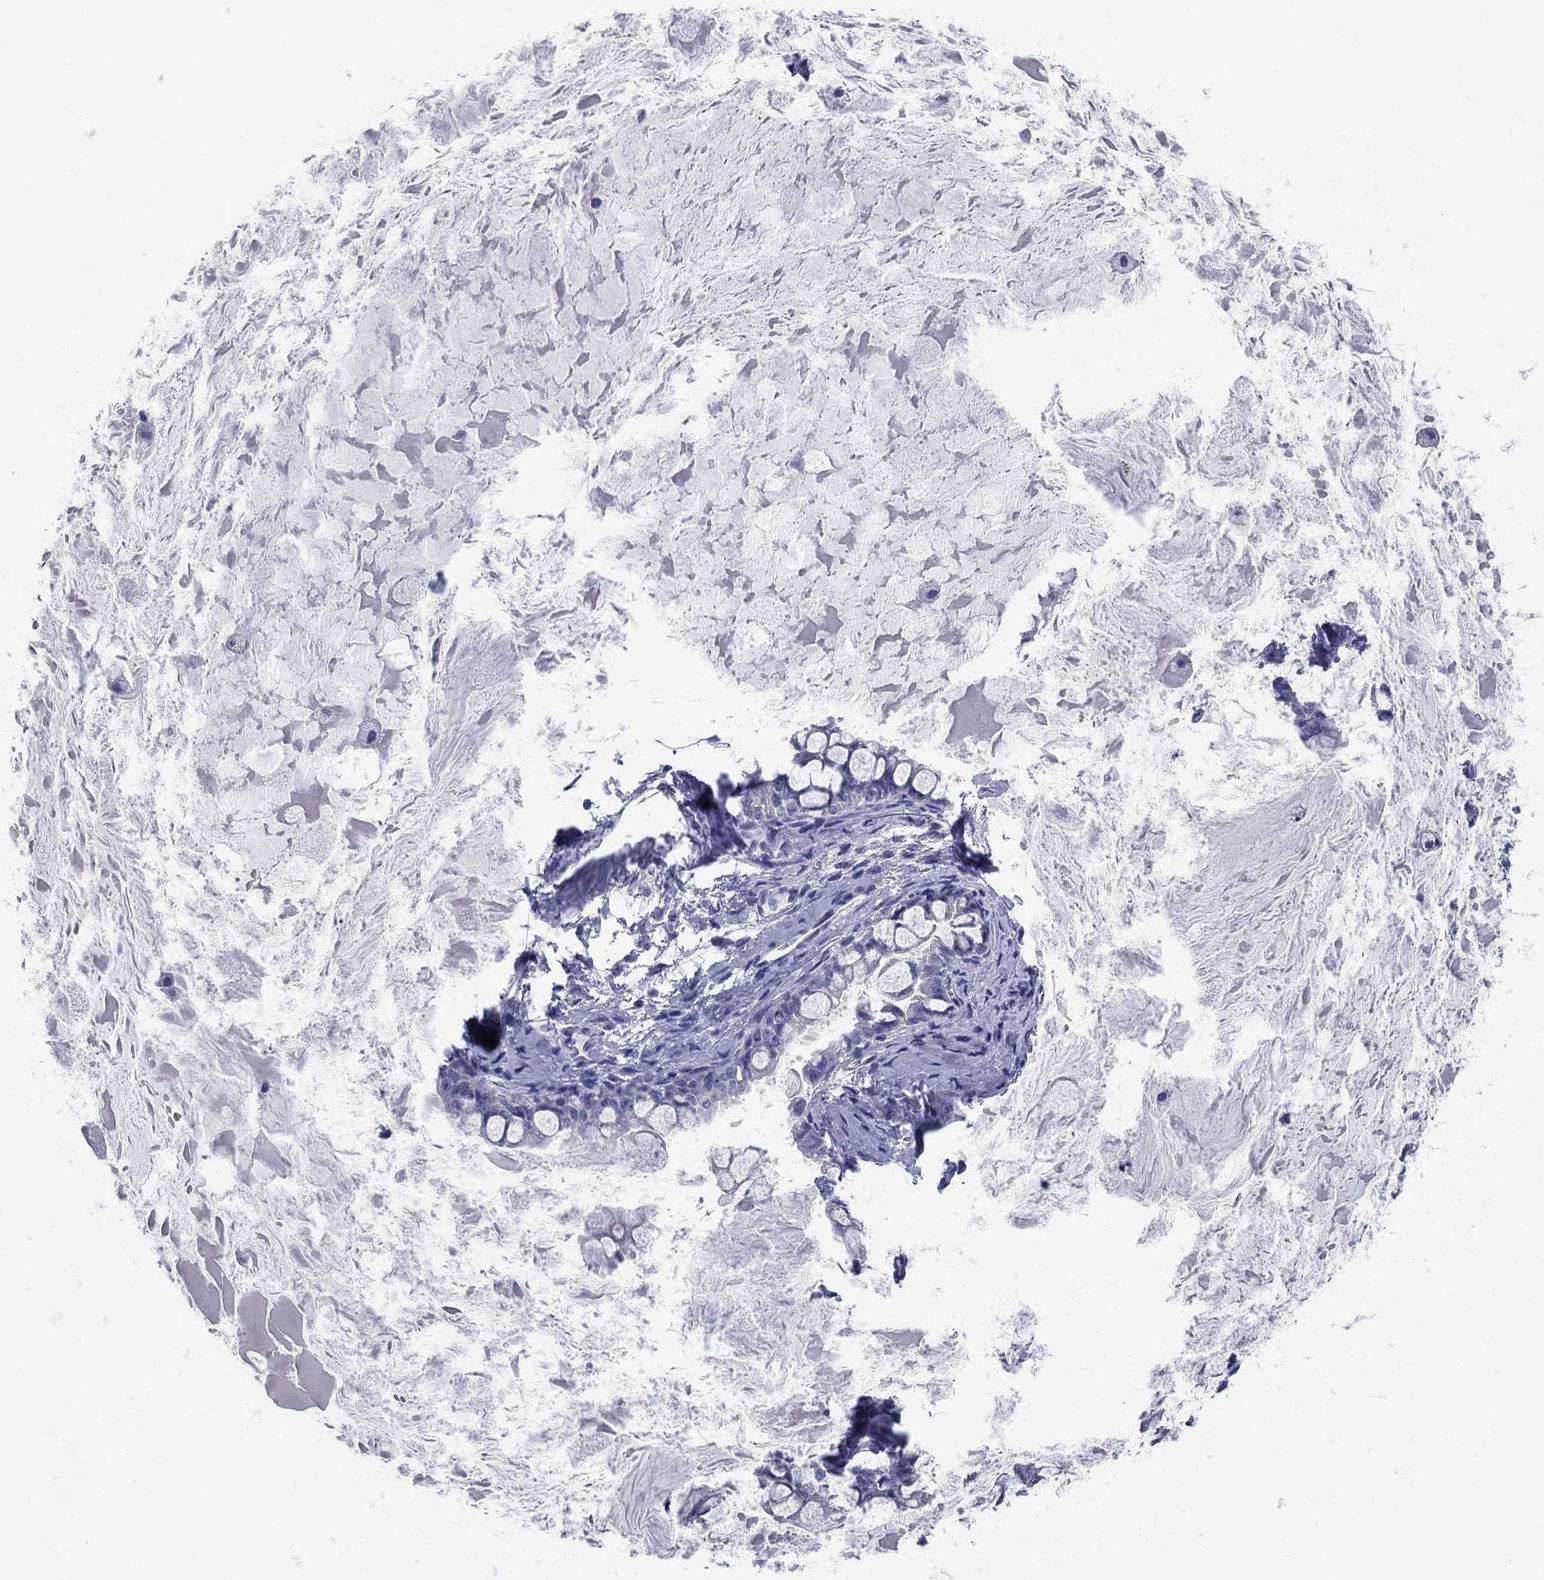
{"staining": {"intensity": "negative", "quantity": "none", "location": "none"}, "tissue": "ovarian cancer", "cell_type": "Tumor cells", "image_type": "cancer", "snomed": [{"axis": "morphology", "description": "Cystadenocarcinoma, mucinous, NOS"}, {"axis": "topography", "description": "Ovary"}], "caption": "Ovarian mucinous cystadenocarcinoma was stained to show a protein in brown. There is no significant expression in tumor cells.", "gene": "PRKCG", "patient": {"sex": "female", "age": 63}}